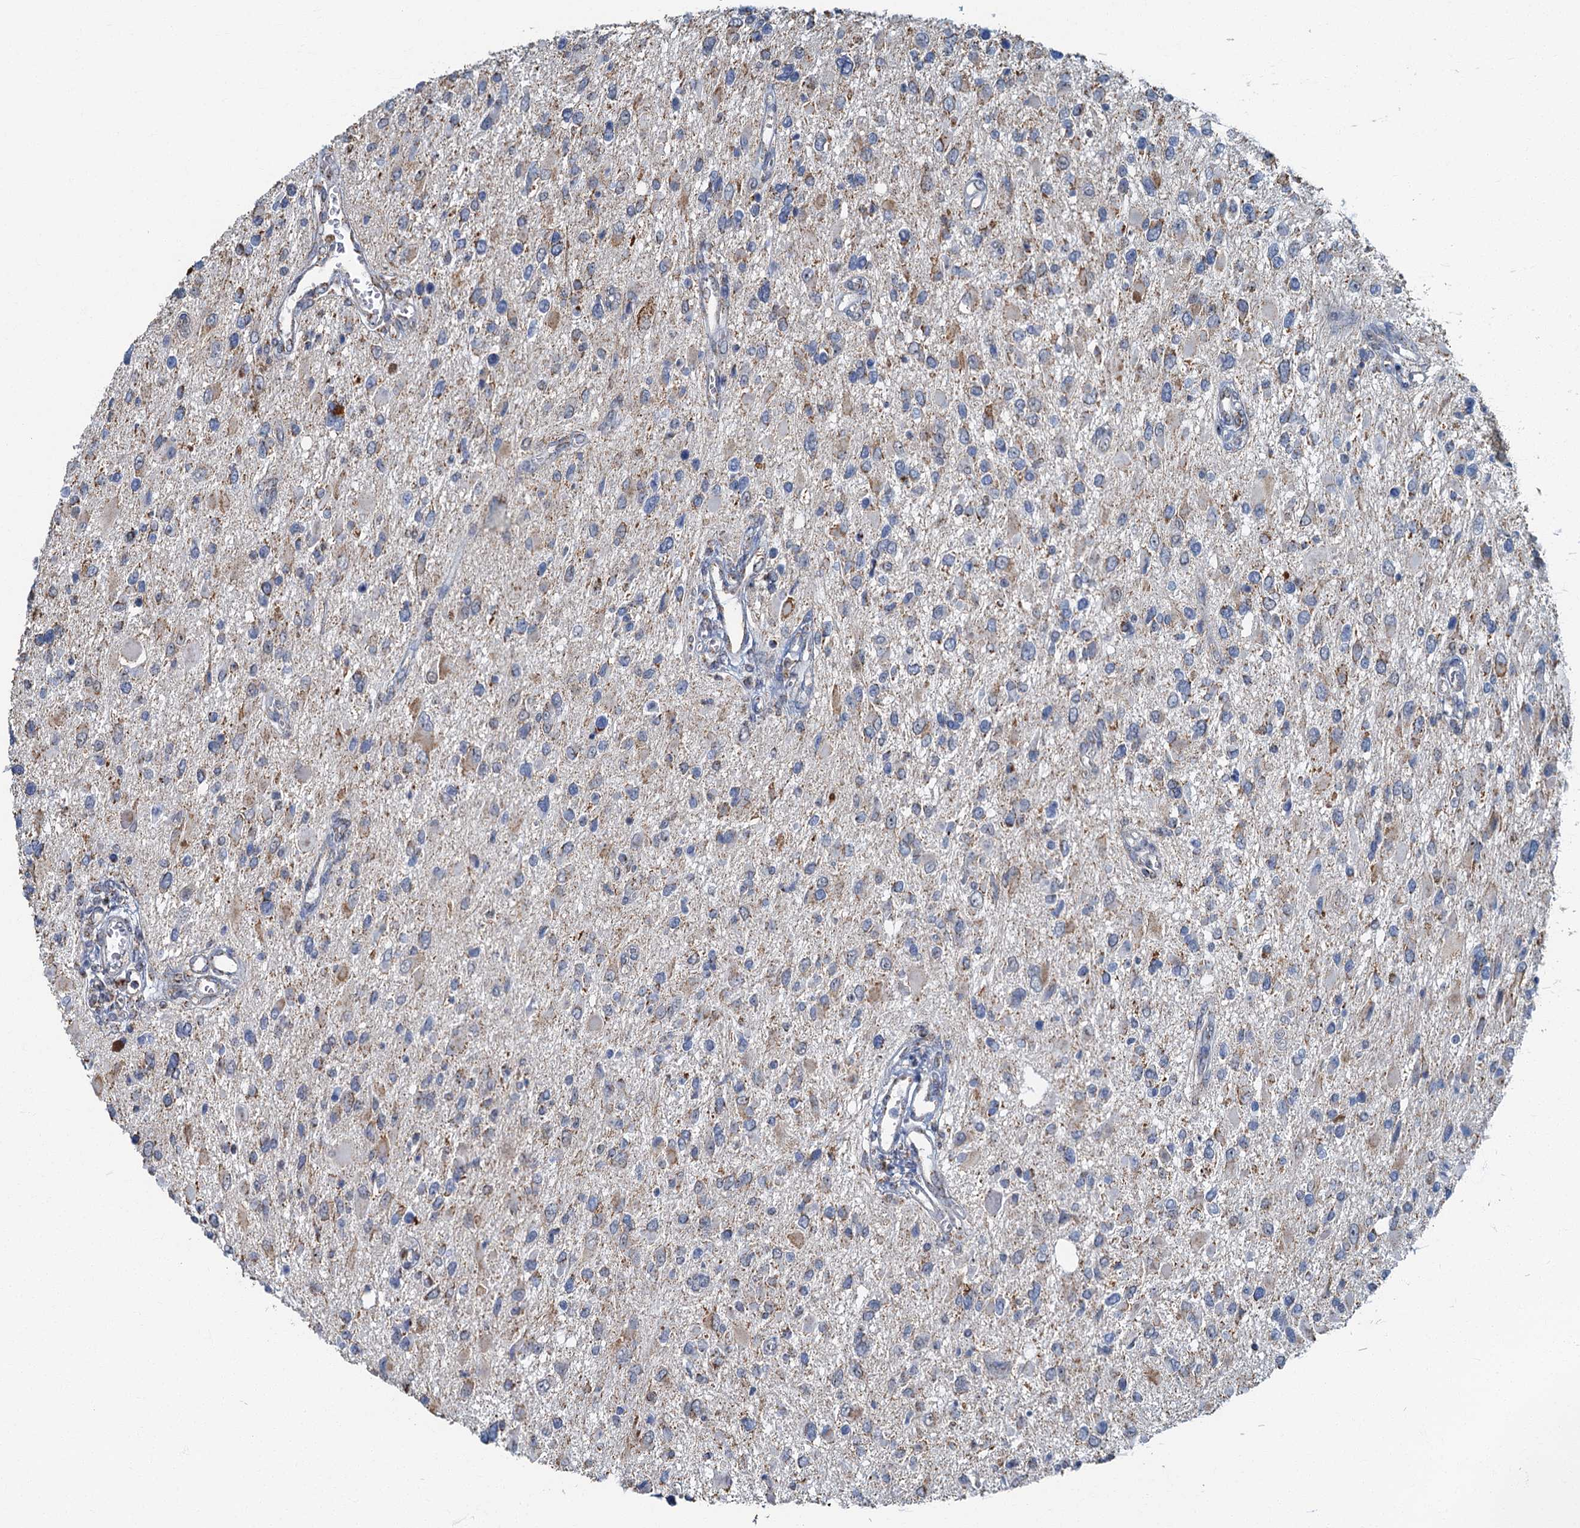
{"staining": {"intensity": "weak", "quantity": "<25%", "location": "cytoplasmic/membranous"}, "tissue": "glioma", "cell_type": "Tumor cells", "image_type": "cancer", "snomed": [{"axis": "morphology", "description": "Glioma, malignant, High grade"}, {"axis": "topography", "description": "Brain"}], "caption": "A high-resolution histopathology image shows immunohistochemistry (IHC) staining of glioma, which shows no significant staining in tumor cells.", "gene": "RAD9B", "patient": {"sex": "male", "age": 53}}